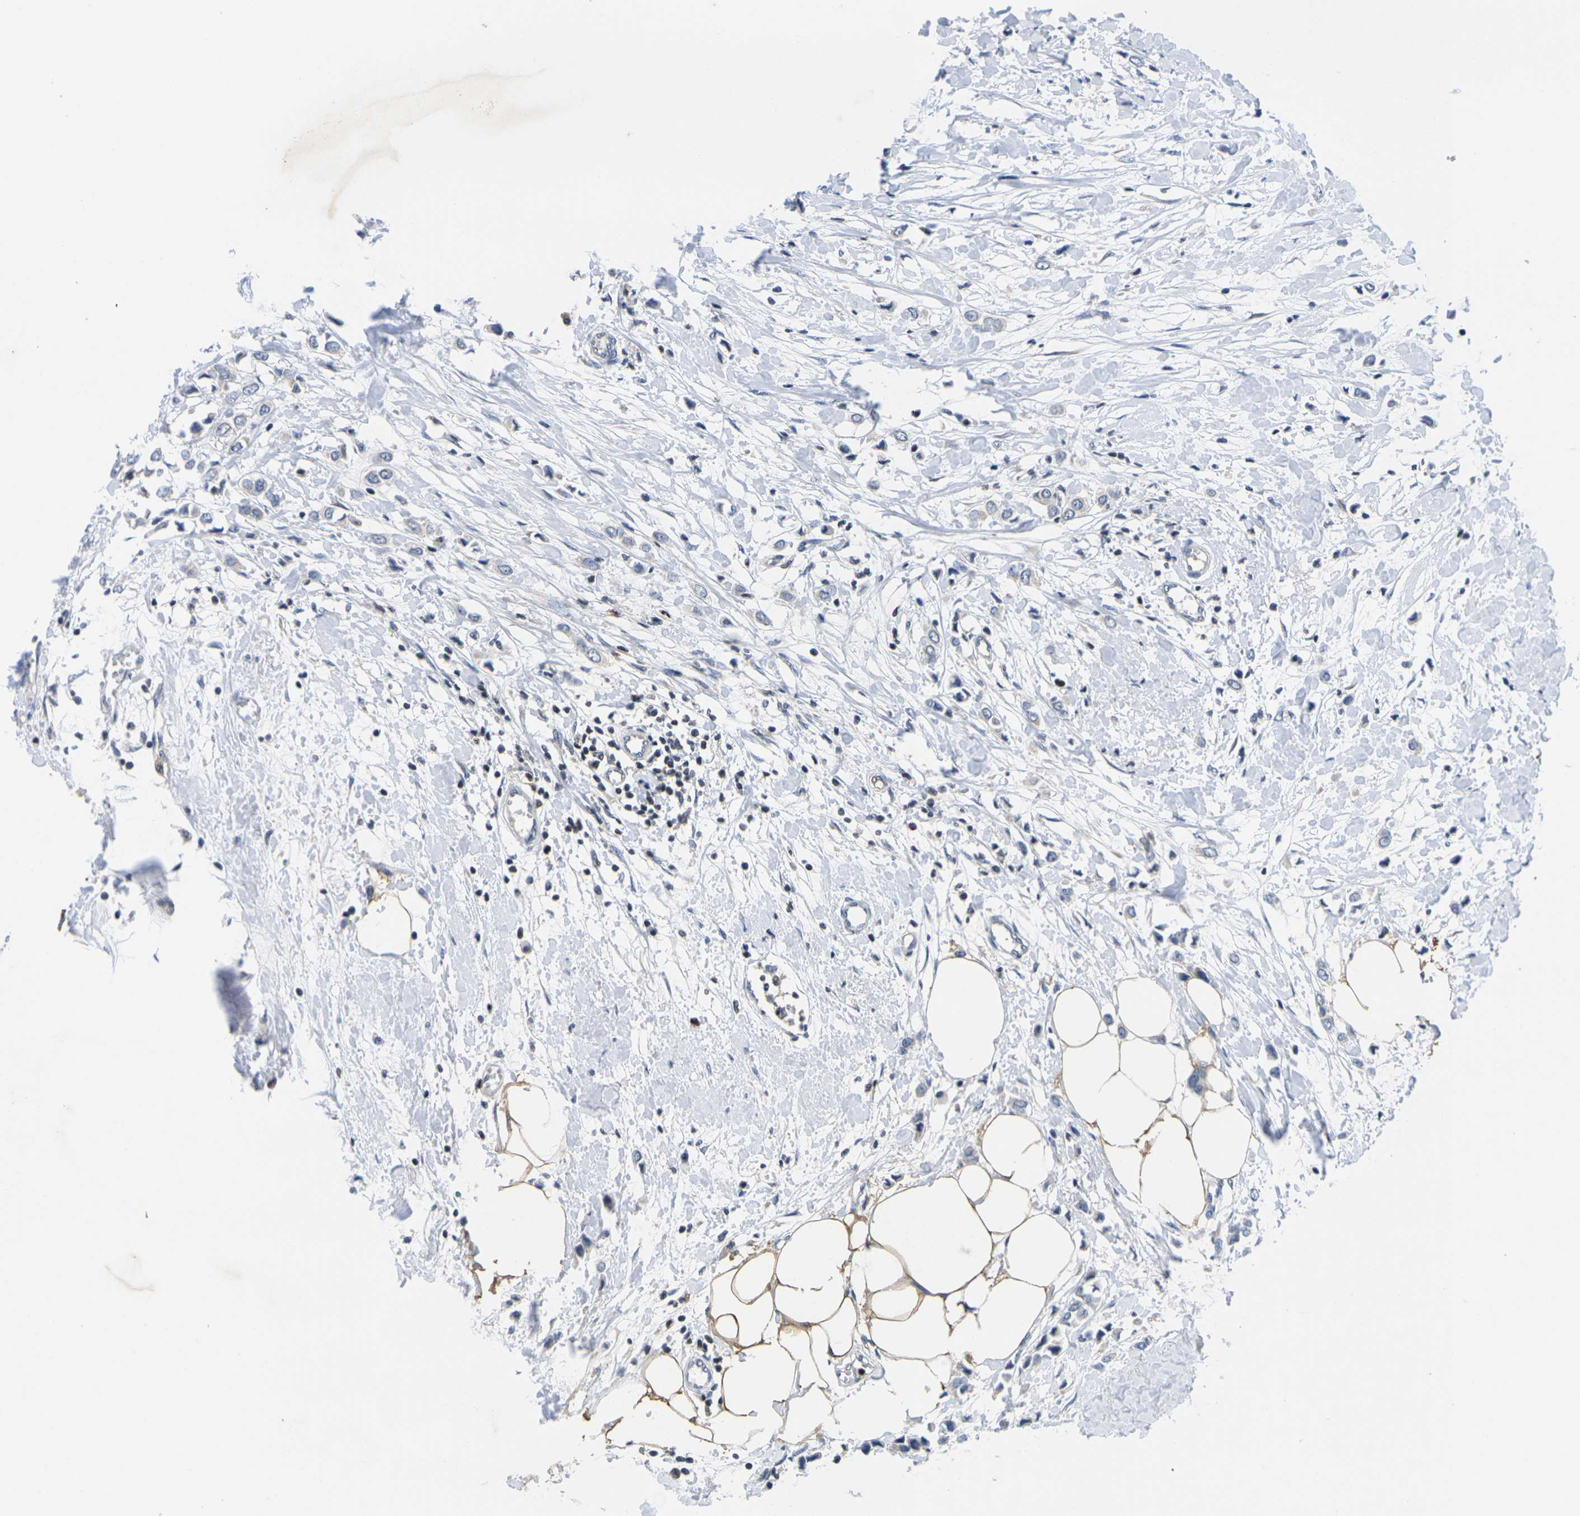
{"staining": {"intensity": "negative", "quantity": "none", "location": "none"}, "tissue": "breast cancer", "cell_type": "Tumor cells", "image_type": "cancer", "snomed": [{"axis": "morphology", "description": "Lobular carcinoma"}, {"axis": "topography", "description": "Breast"}], "caption": "Immunohistochemistry of breast cancer exhibits no staining in tumor cells.", "gene": "IKZF1", "patient": {"sex": "female", "age": 51}}